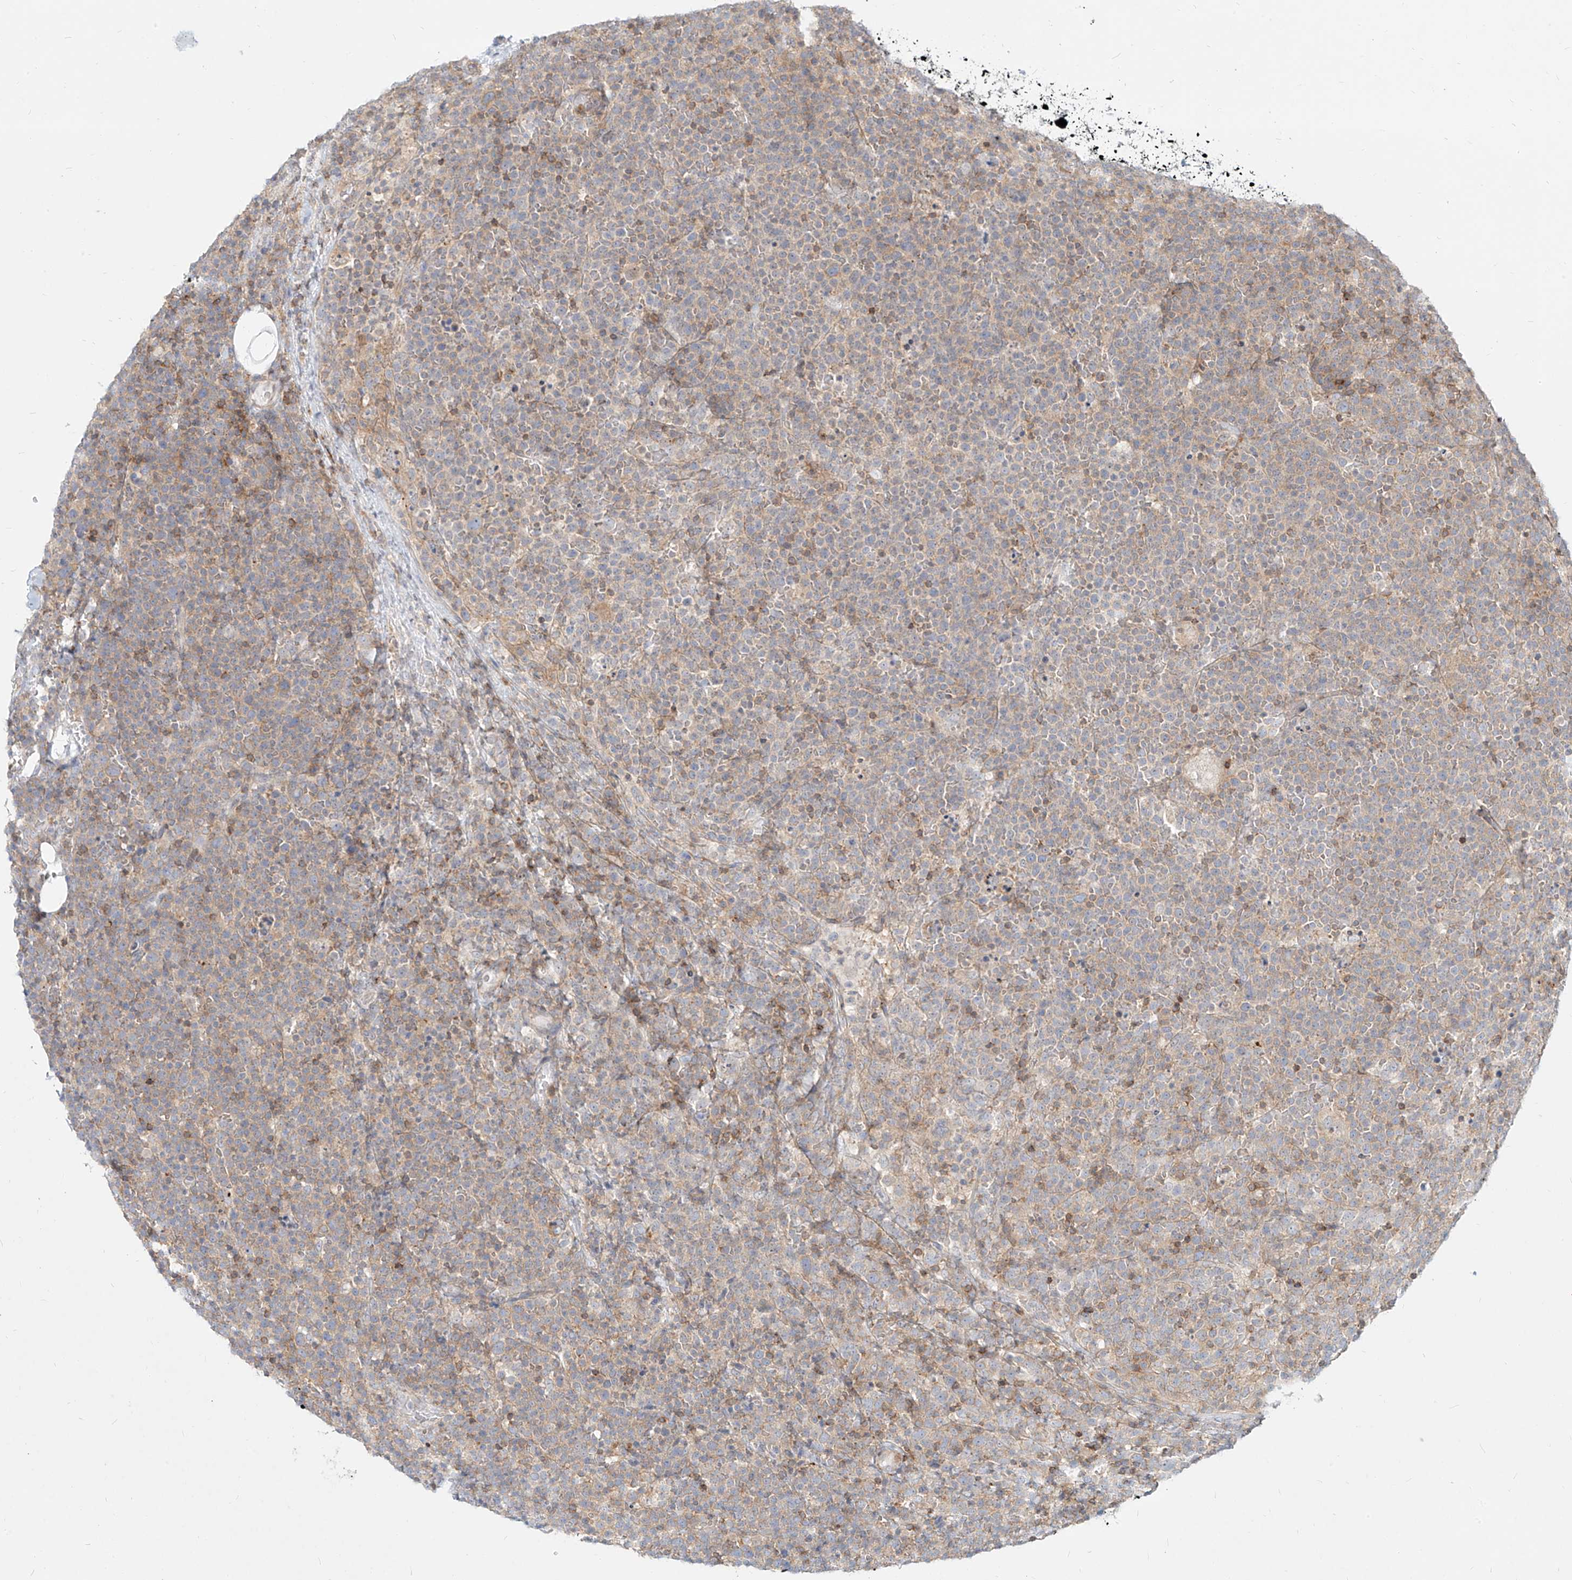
{"staining": {"intensity": "weak", "quantity": "25%-75%", "location": "cytoplasmic/membranous"}, "tissue": "lymphoma", "cell_type": "Tumor cells", "image_type": "cancer", "snomed": [{"axis": "morphology", "description": "Malignant lymphoma, non-Hodgkin's type, High grade"}, {"axis": "topography", "description": "Lymph node"}], "caption": "An image of high-grade malignant lymphoma, non-Hodgkin's type stained for a protein displays weak cytoplasmic/membranous brown staining in tumor cells.", "gene": "SLC2A12", "patient": {"sex": "male", "age": 61}}